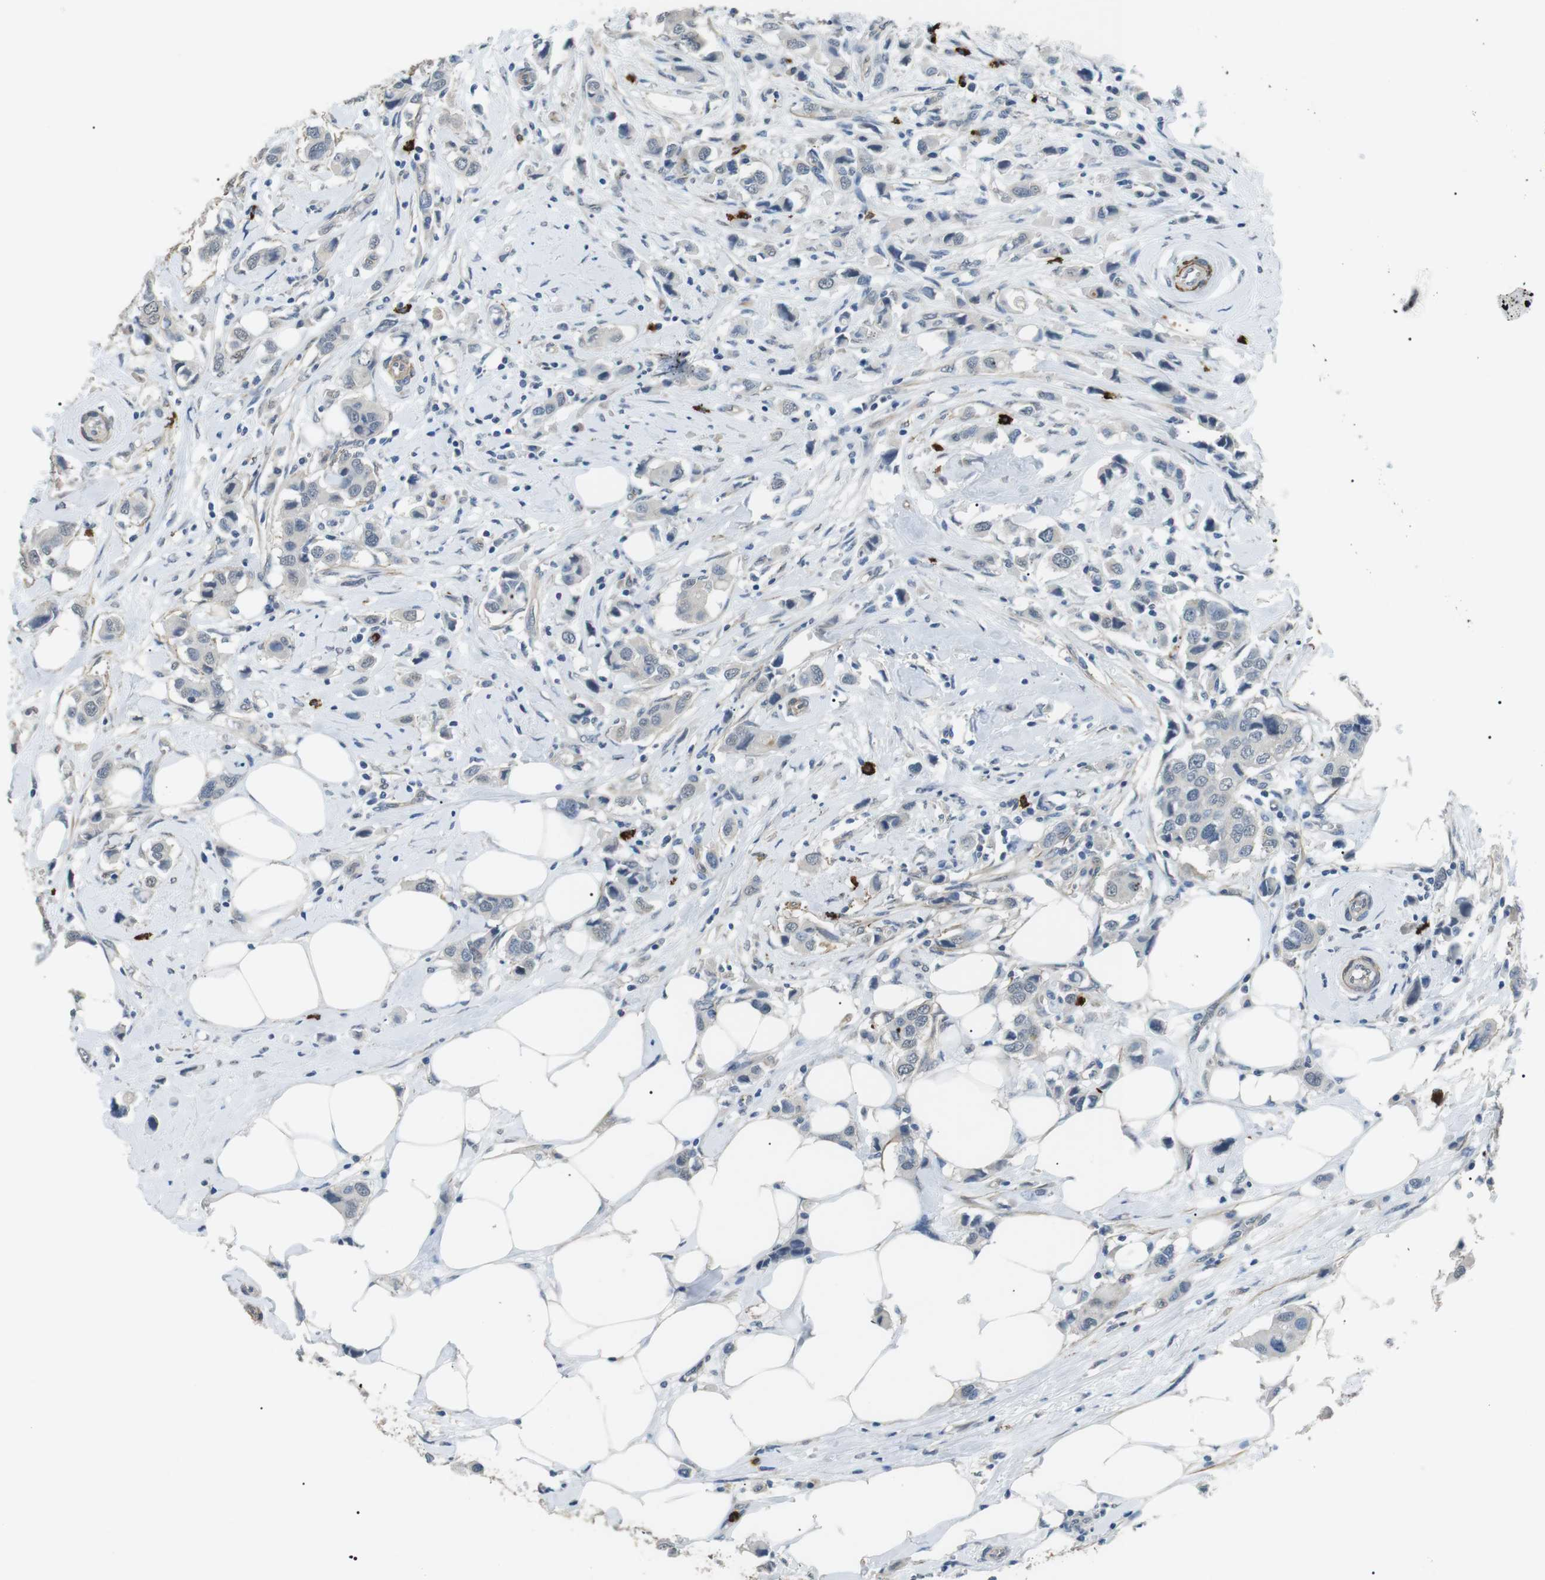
{"staining": {"intensity": "negative", "quantity": "none", "location": "none"}, "tissue": "breast cancer", "cell_type": "Tumor cells", "image_type": "cancer", "snomed": [{"axis": "morphology", "description": "Normal tissue, NOS"}, {"axis": "morphology", "description": "Duct carcinoma"}, {"axis": "topography", "description": "Breast"}], "caption": "Tumor cells show no significant expression in breast cancer (infiltrating ductal carcinoma).", "gene": "GZMM", "patient": {"sex": "female", "age": 50}}